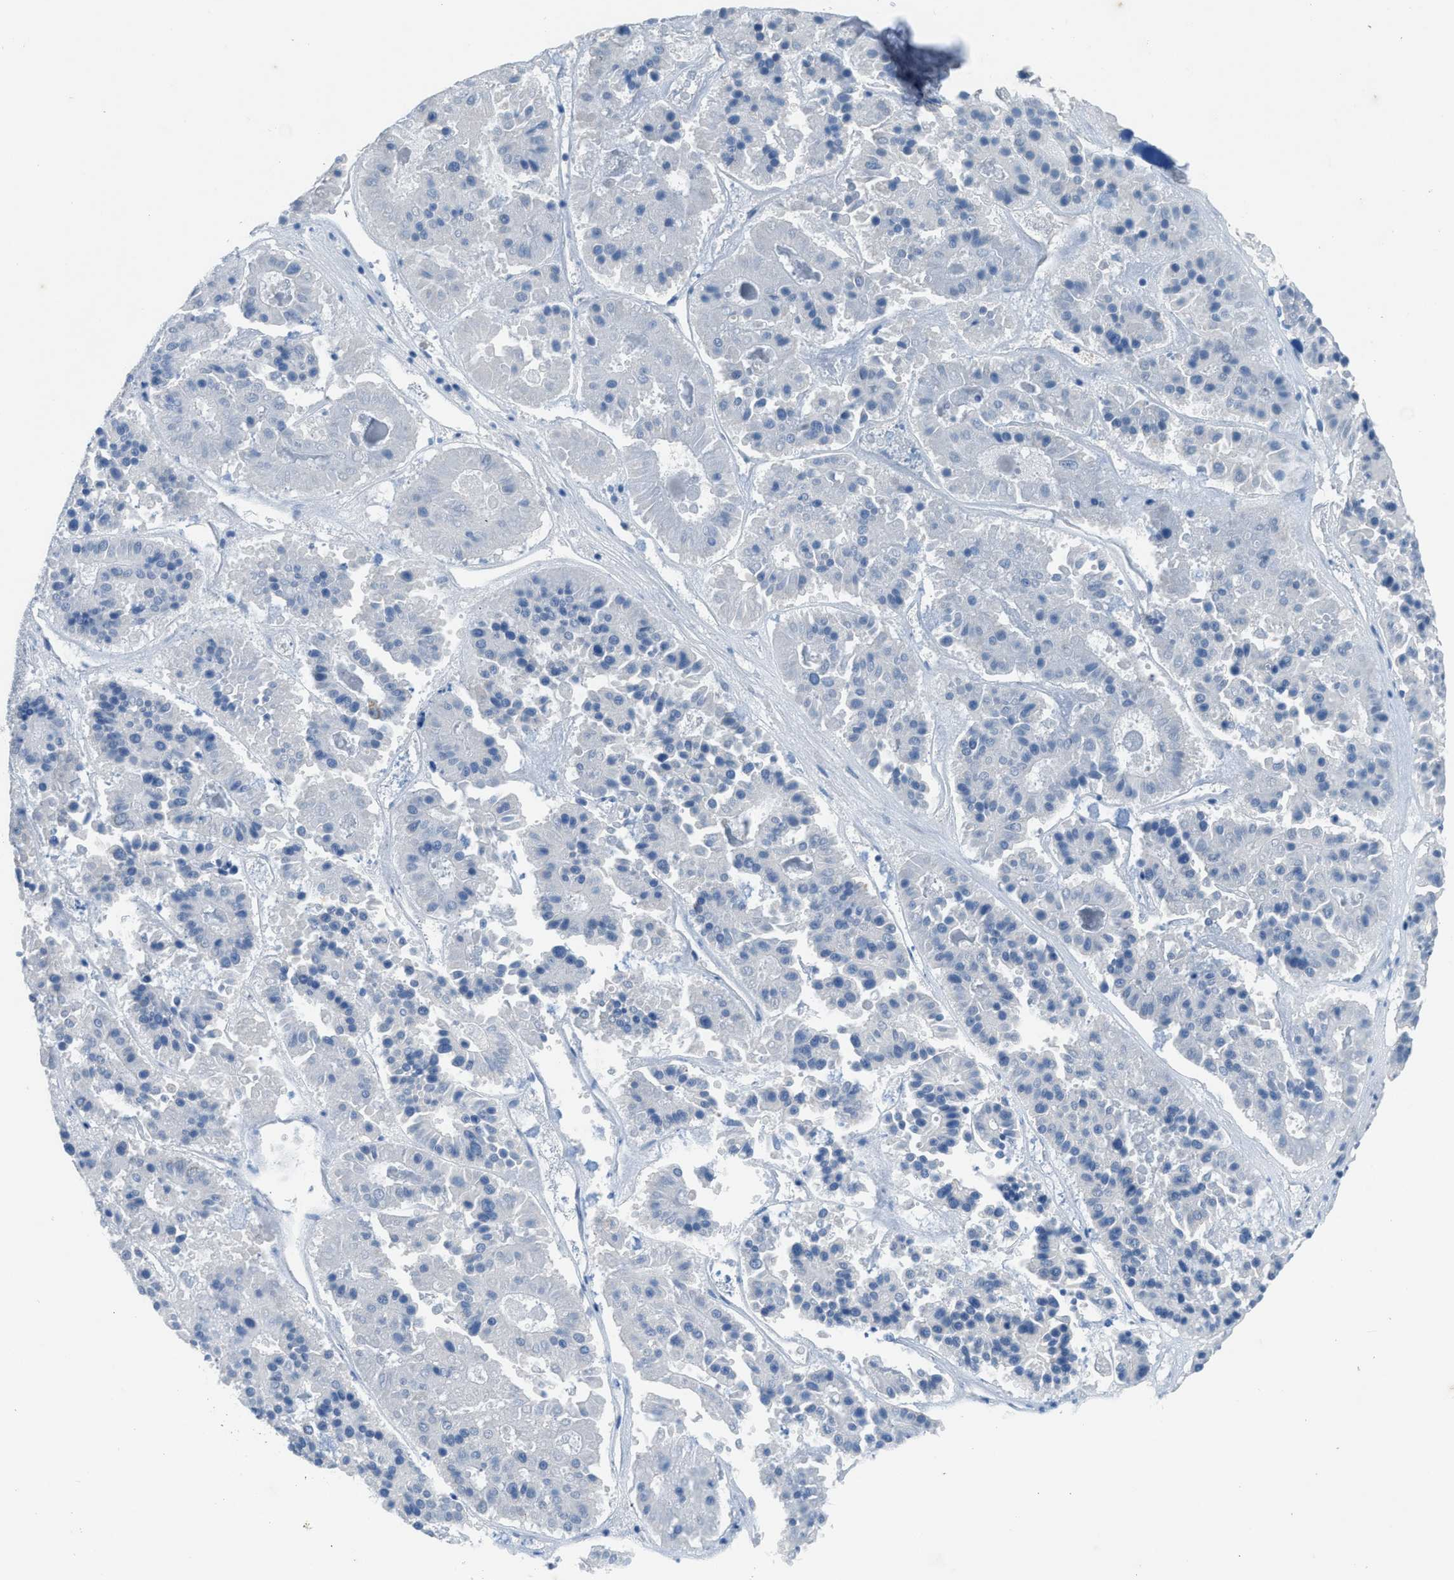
{"staining": {"intensity": "negative", "quantity": "none", "location": "none"}, "tissue": "pancreatic cancer", "cell_type": "Tumor cells", "image_type": "cancer", "snomed": [{"axis": "morphology", "description": "Adenocarcinoma, NOS"}, {"axis": "topography", "description": "Pancreas"}], "caption": "Immunohistochemical staining of pancreatic cancer (adenocarcinoma) demonstrates no significant staining in tumor cells.", "gene": "ETFB", "patient": {"sex": "male", "age": 50}}